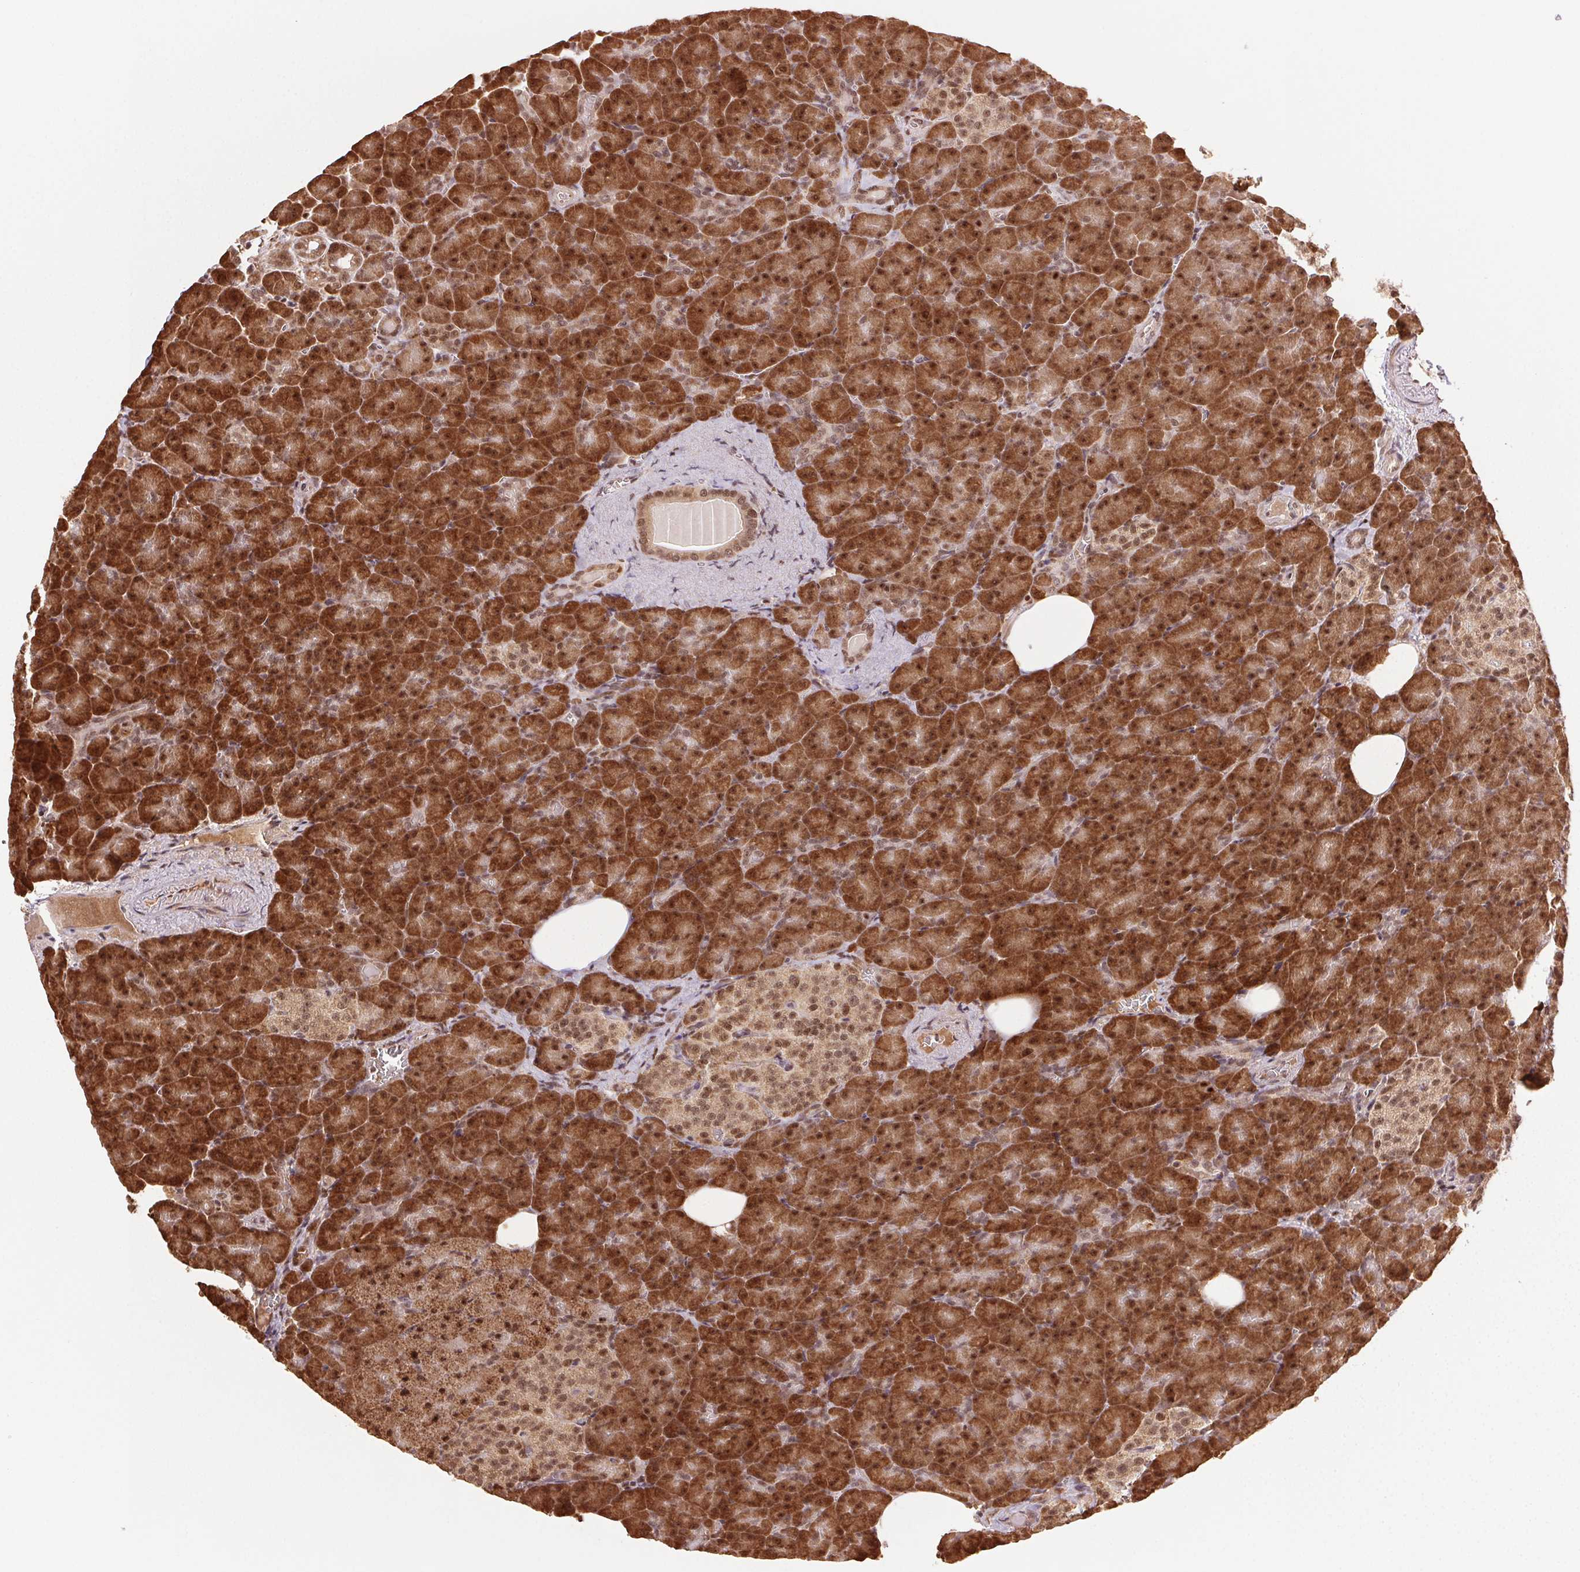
{"staining": {"intensity": "strong", "quantity": ">75%", "location": "cytoplasmic/membranous,nuclear"}, "tissue": "pancreas", "cell_type": "Exocrine glandular cells", "image_type": "normal", "snomed": [{"axis": "morphology", "description": "Normal tissue, NOS"}, {"axis": "topography", "description": "Pancreas"}], "caption": "Exocrine glandular cells exhibit high levels of strong cytoplasmic/membranous,nuclear positivity in about >75% of cells in unremarkable human pancreas.", "gene": "TREML4", "patient": {"sex": "female", "age": 74}}